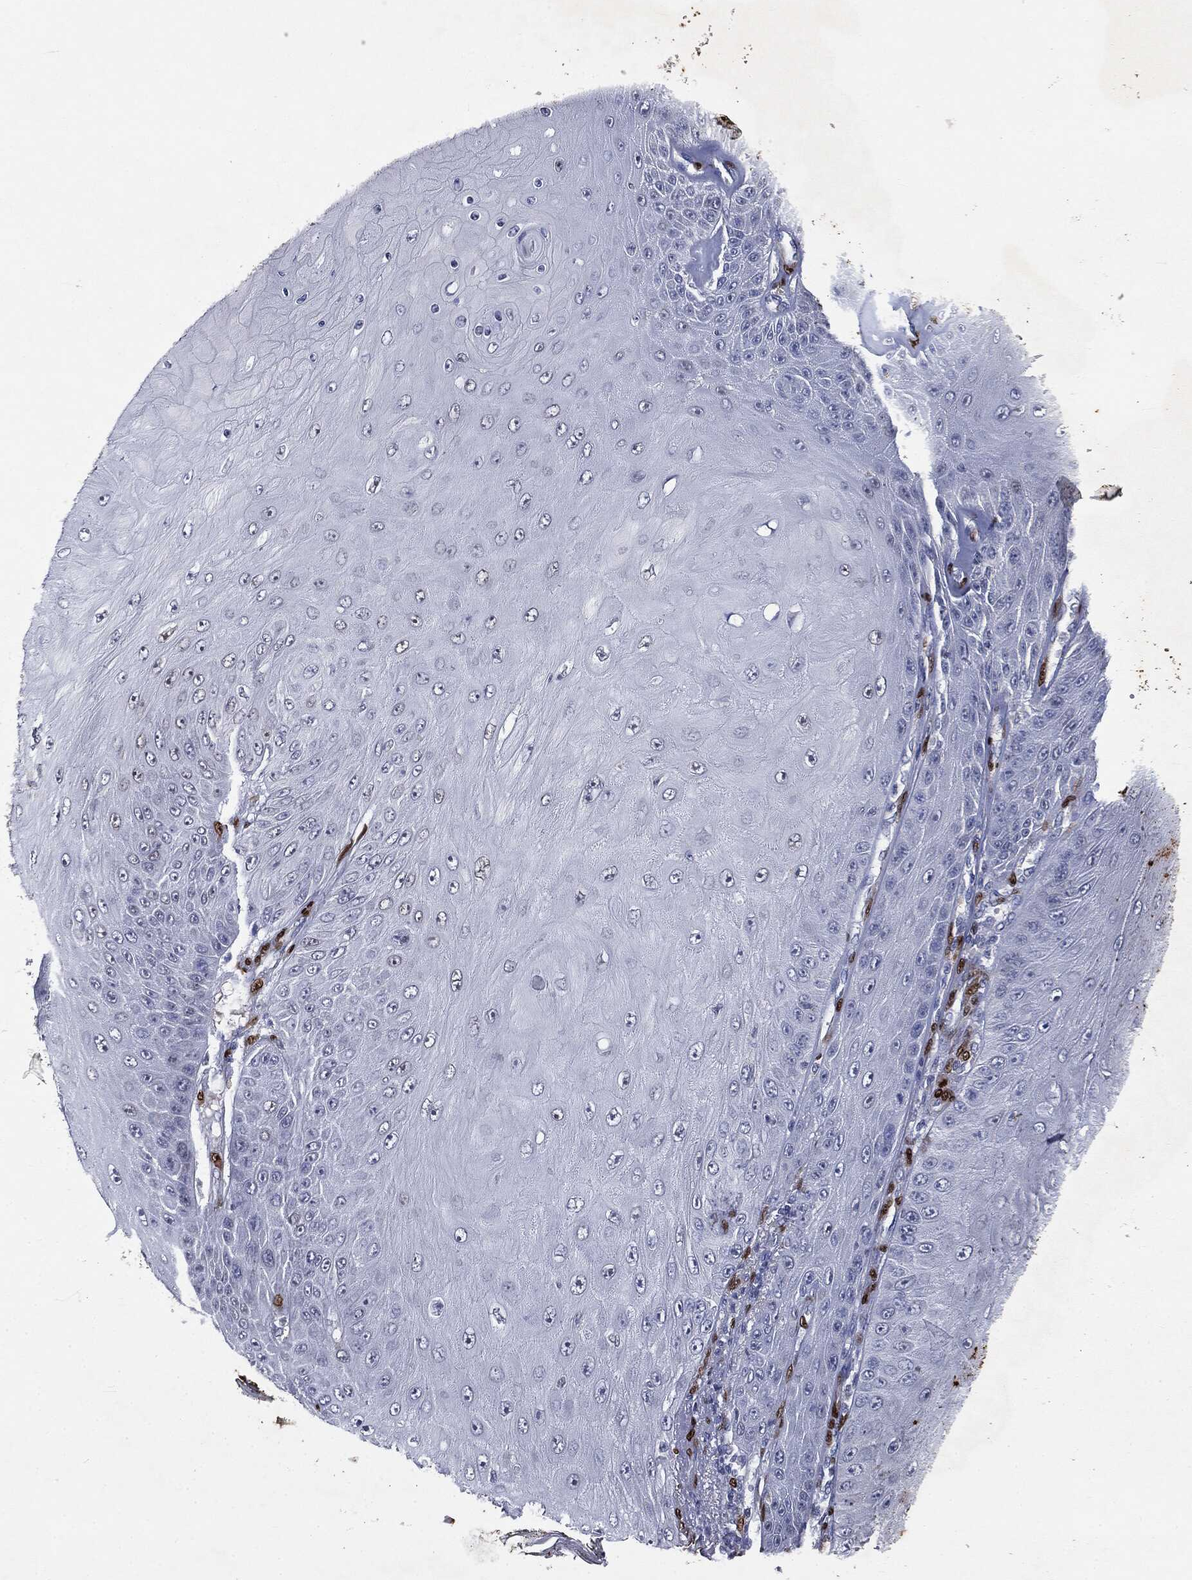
{"staining": {"intensity": "negative", "quantity": "none", "location": "none"}, "tissue": "skin cancer", "cell_type": "Tumor cells", "image_type": "cancer", "snomed": [{"axis": "morphology", "description": "Squamous cell carcinoma, NOS"}, {"axis": "topography", "description": "Skin"}], "caption": "Immunohistochemical staining of skin cancer demonstrates no significant staining in tumor cells.", "gene": "CASD1", "patient": {"sex": "male", "age": 62}}